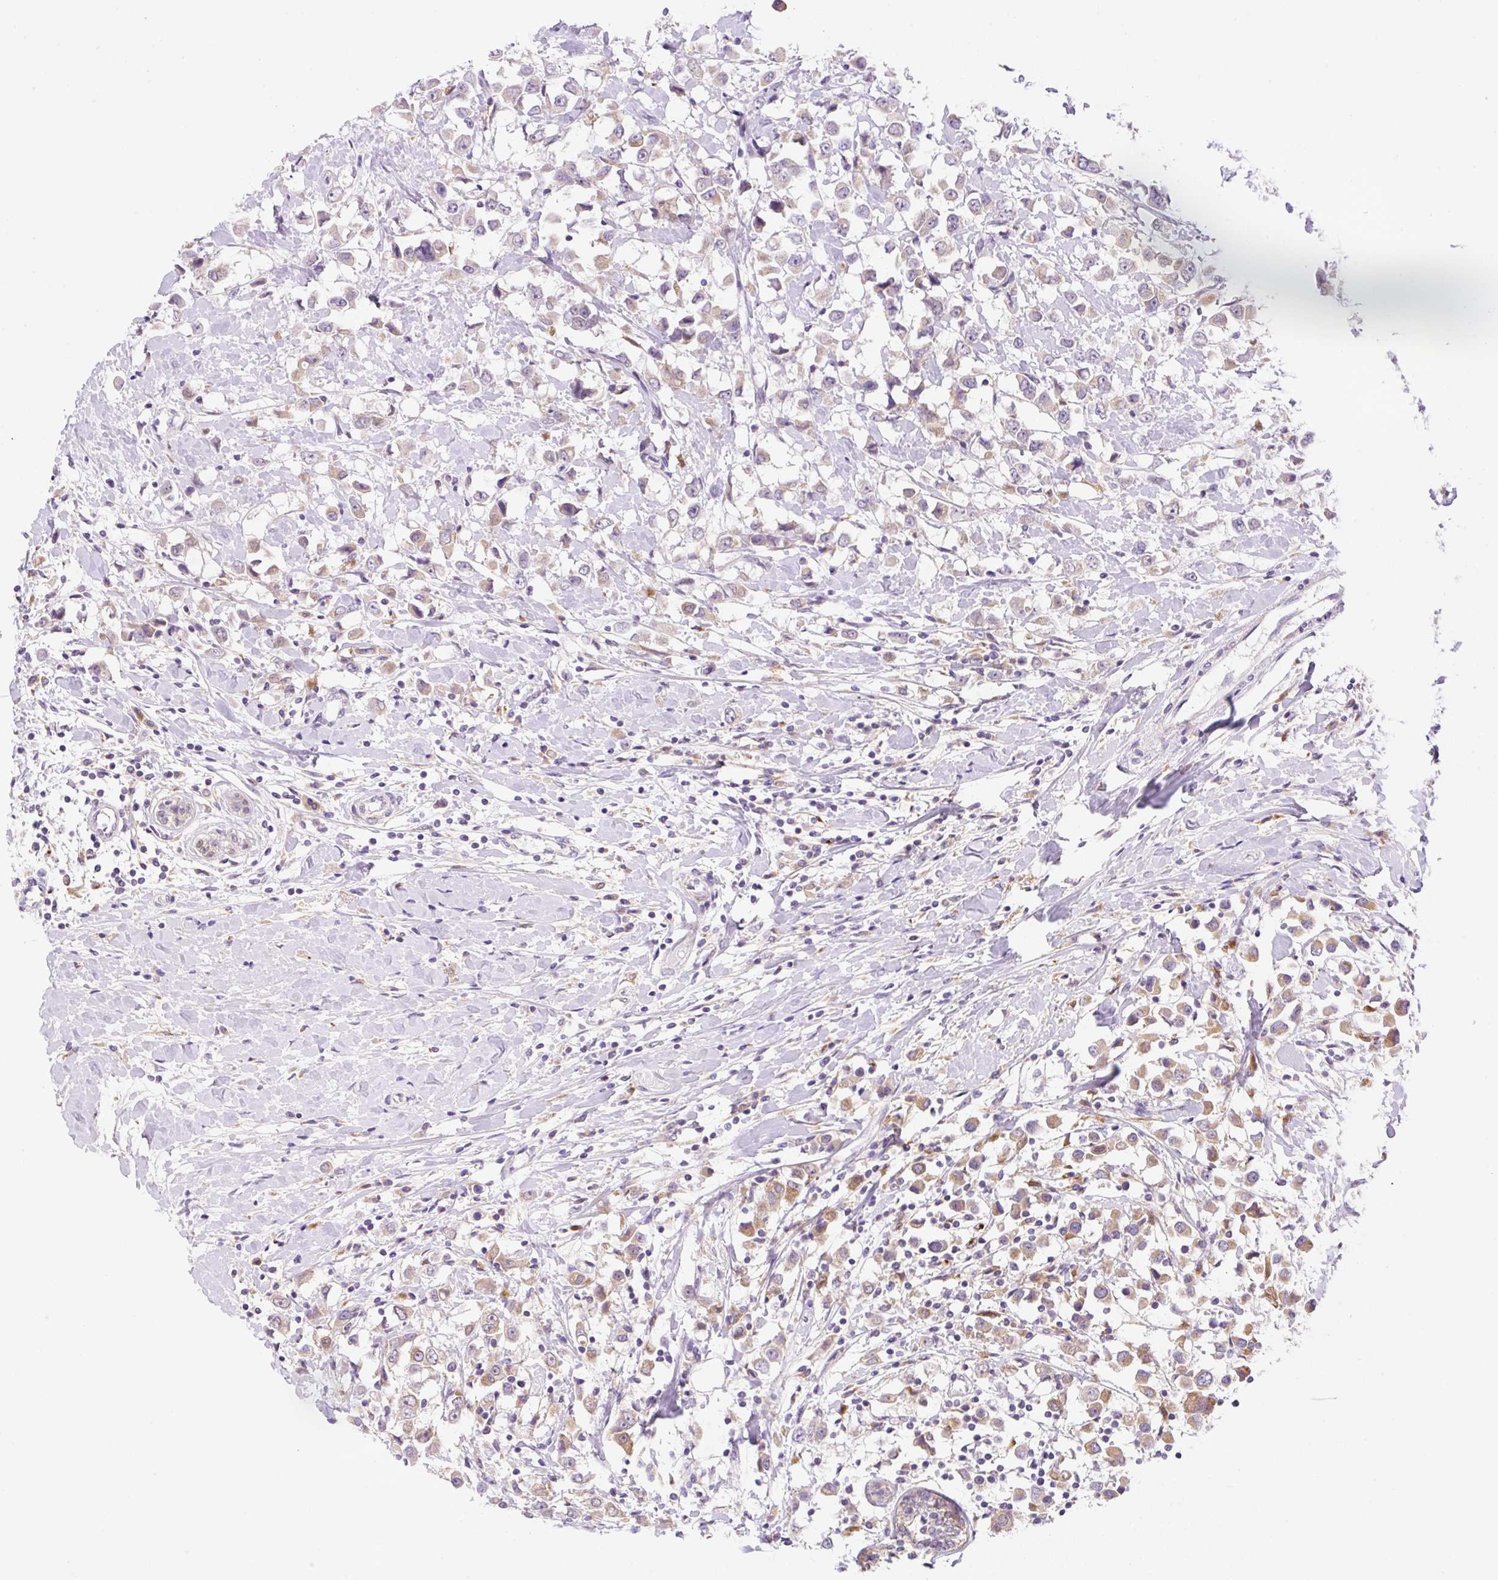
{"staining": {"intensity": "weak", "quantity": "25%-75%", "location": "cytoplasmic/membranous"}, "tissue": "breast cancer", "cell_type": "Tumor cells", "image_type": "cancer", "snomed": [{"axis": "morphology", "description": "Duct carcinoma"}, {"axis": "topography", "description": "Breast"}], "caption": "Protein expression by immunohistochemistry displays weak cytoplasmic/membranous expression in about 25%-75% of tumor cells in breast cancer (invasive ductal carcinoma).", "gene": "CEBPZOS", "patient": {"sex": "female", "age": 61}}